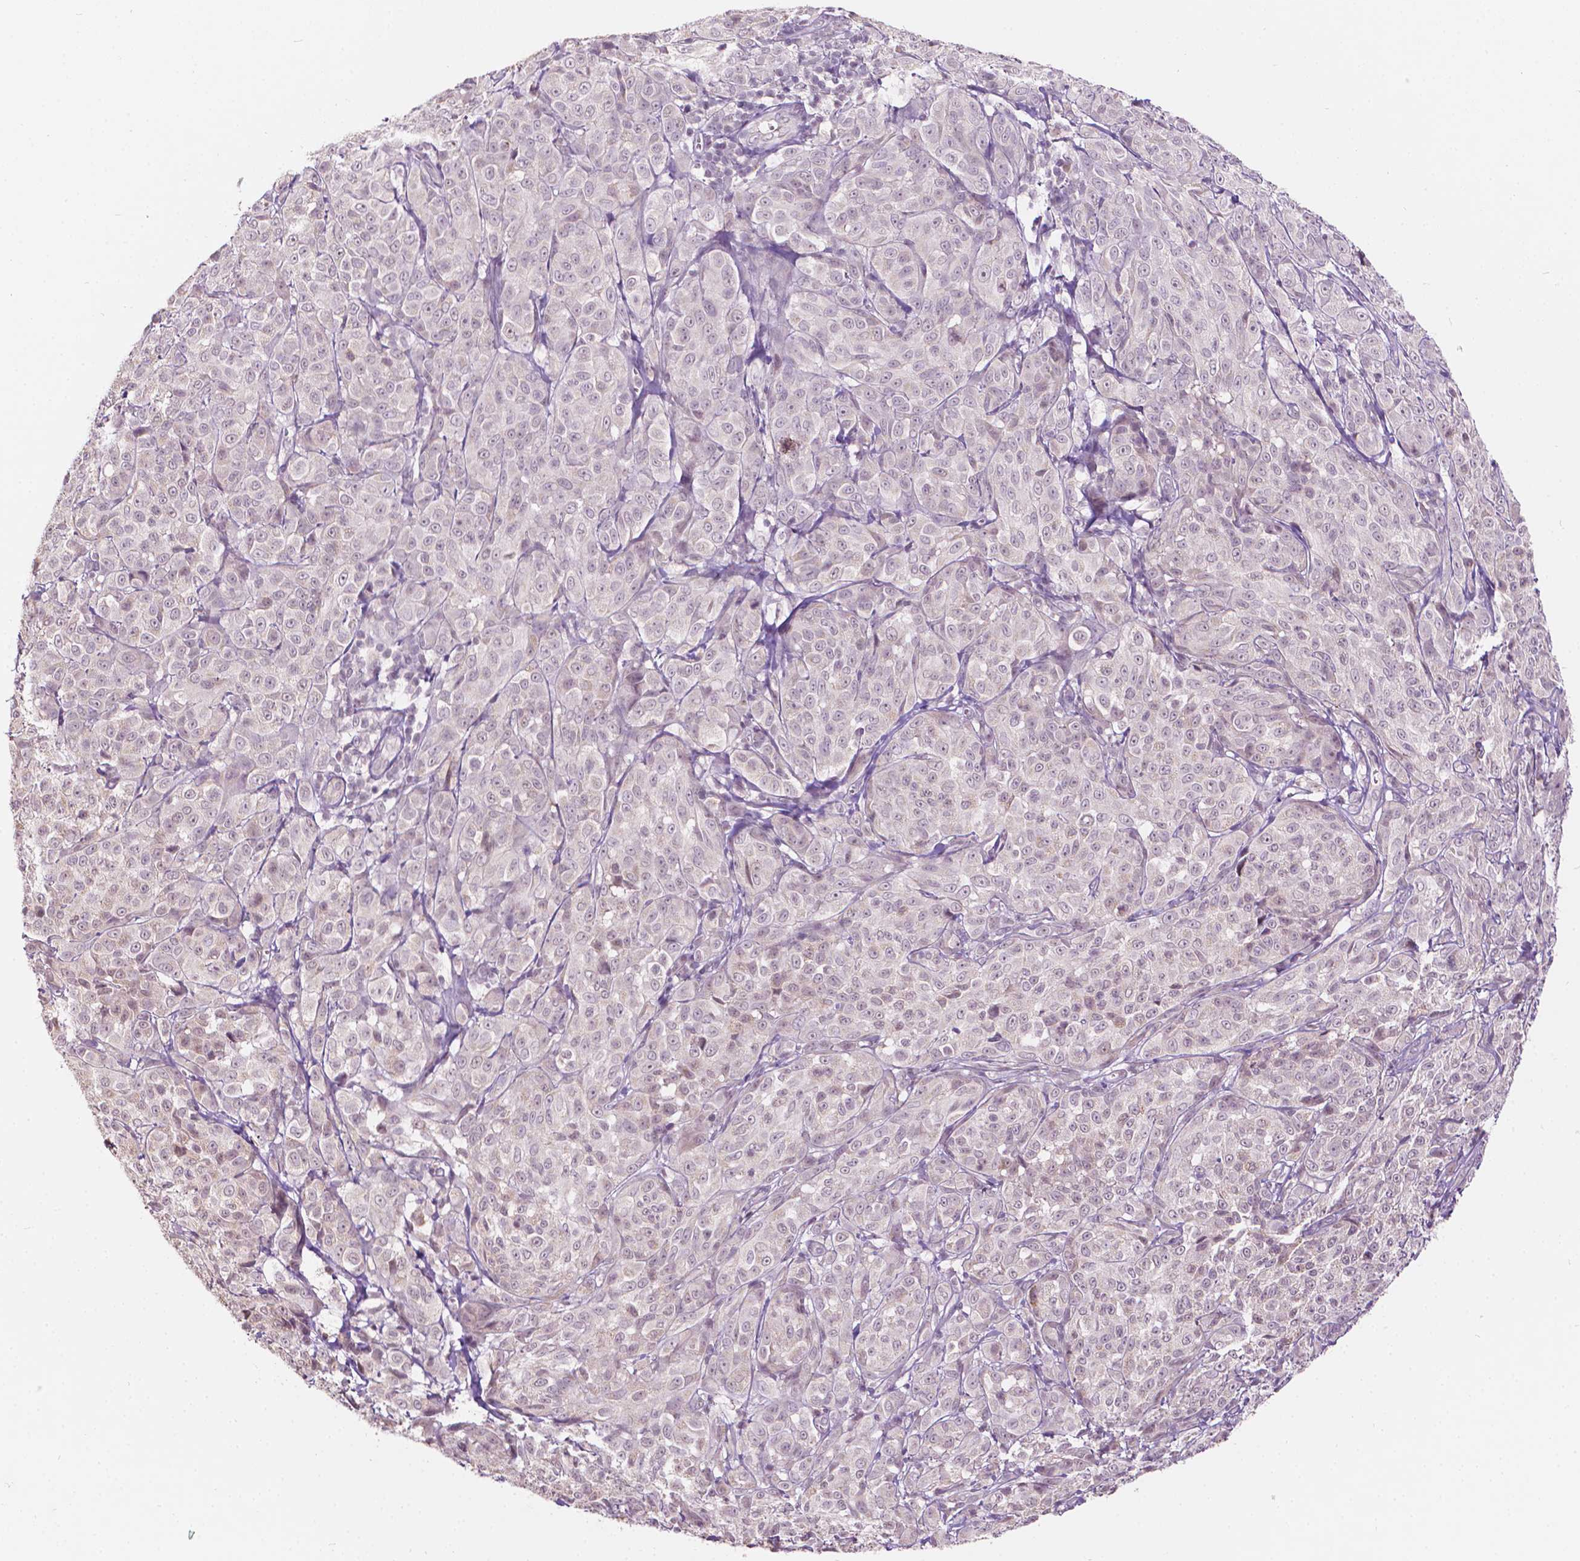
{"staining": {"intensity": "negative", "quantity": "none", "location": "none"}, "tissue": "melanoma", "cell_type": "Tumor cells", "image_type": "cancer", "snomed": [{"axis": "morphology", "description": "Malignant melanoma, NOS"}, {"axis": "topography", "description": "Skin"}], "caption": "This is an immunohistochemistry (IHC) micrograph of human malignant melanoma. There is no staining in tumor cells.", "gene": "NOS1AP", "patient": {"sex": "male", "age": 89}}